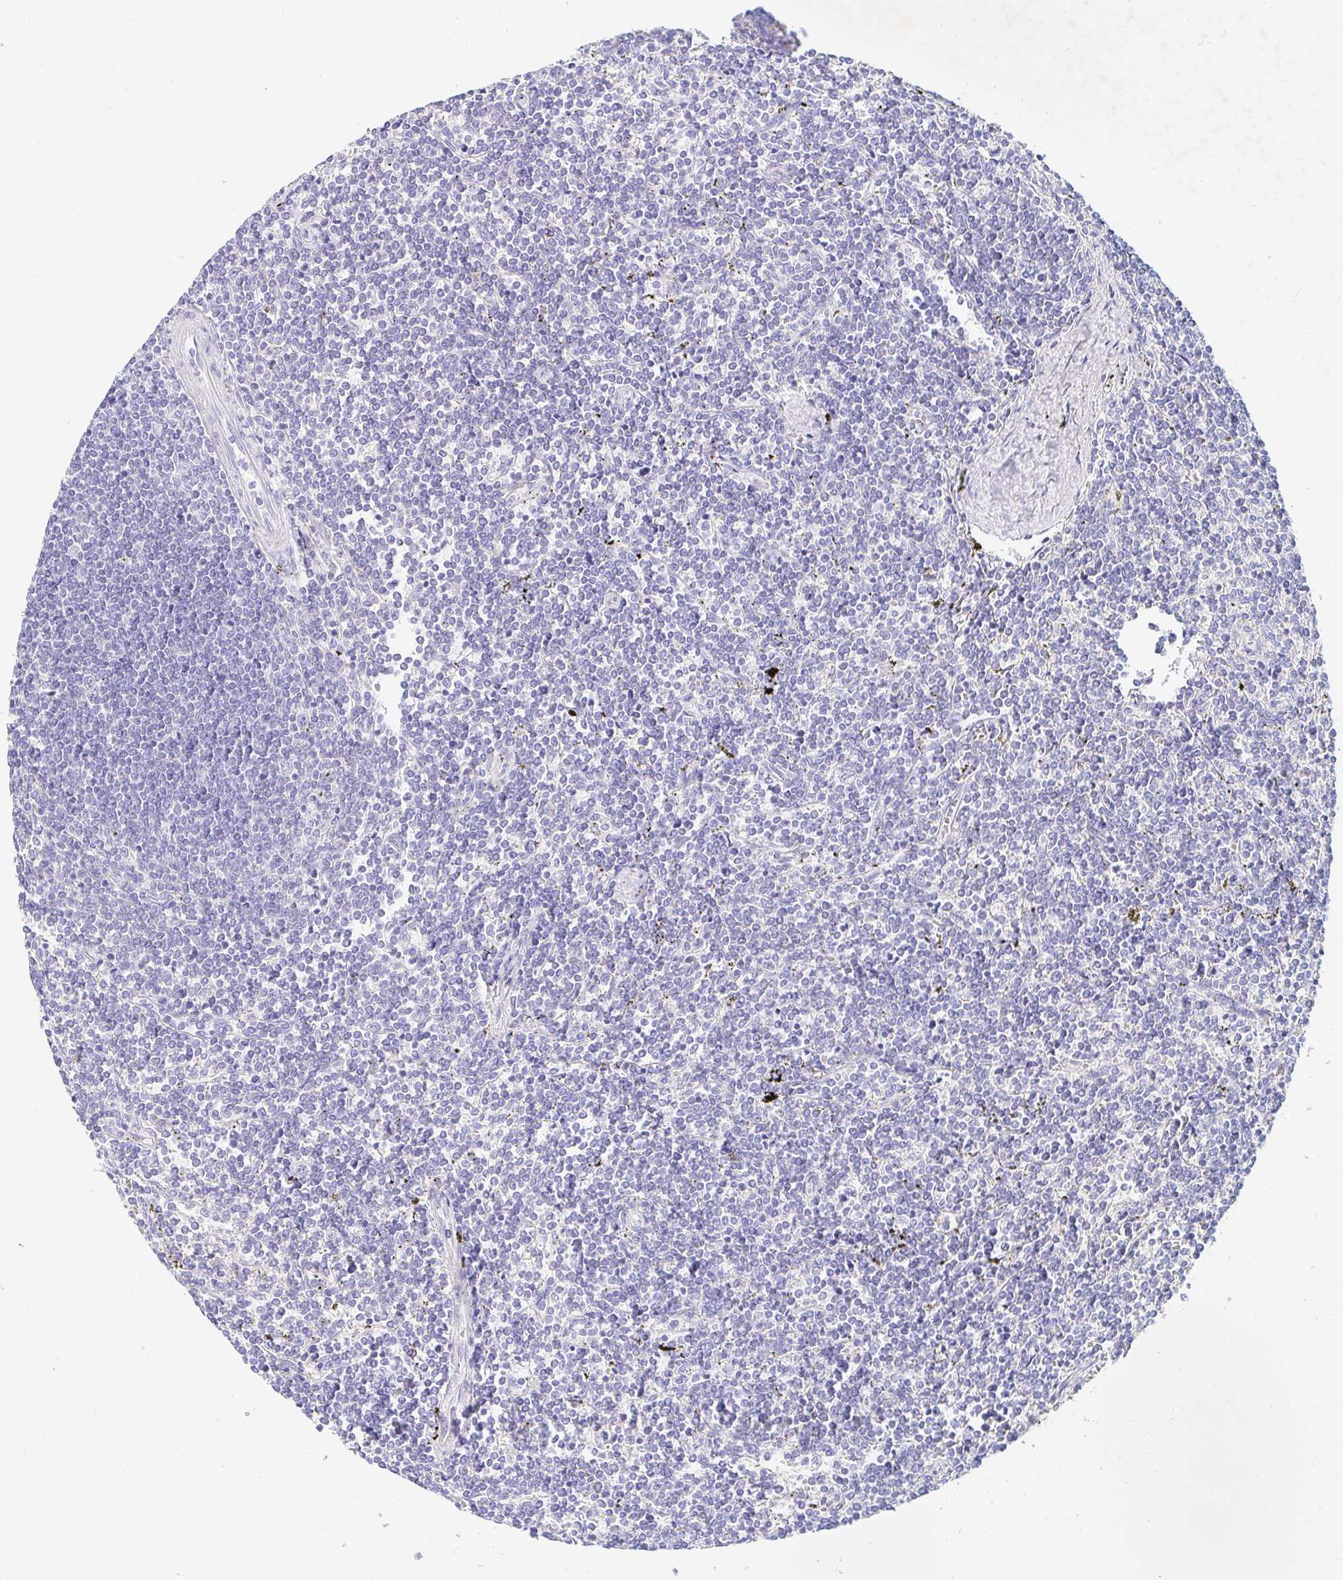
{"staining": {"intensity": "negative", "quantity": "none", "location": "none"}, "tissue": "lymphoma", "cell_type": "Tumor cells", "image_type": "cancer", "snomed": [{"axis": "morphology", "description": "Malignant lymphoma, non-Hodgkin's type, Low grade"}, {"axis": "topography", "description": "Spleen"}], "caption": "IHC of malignant lymphoma, non-Hodgkin's type (low-grade) displays no expression in tumor cells.", "gene": "NR2E1", "patient": {"sex": "male", "age": 78}}